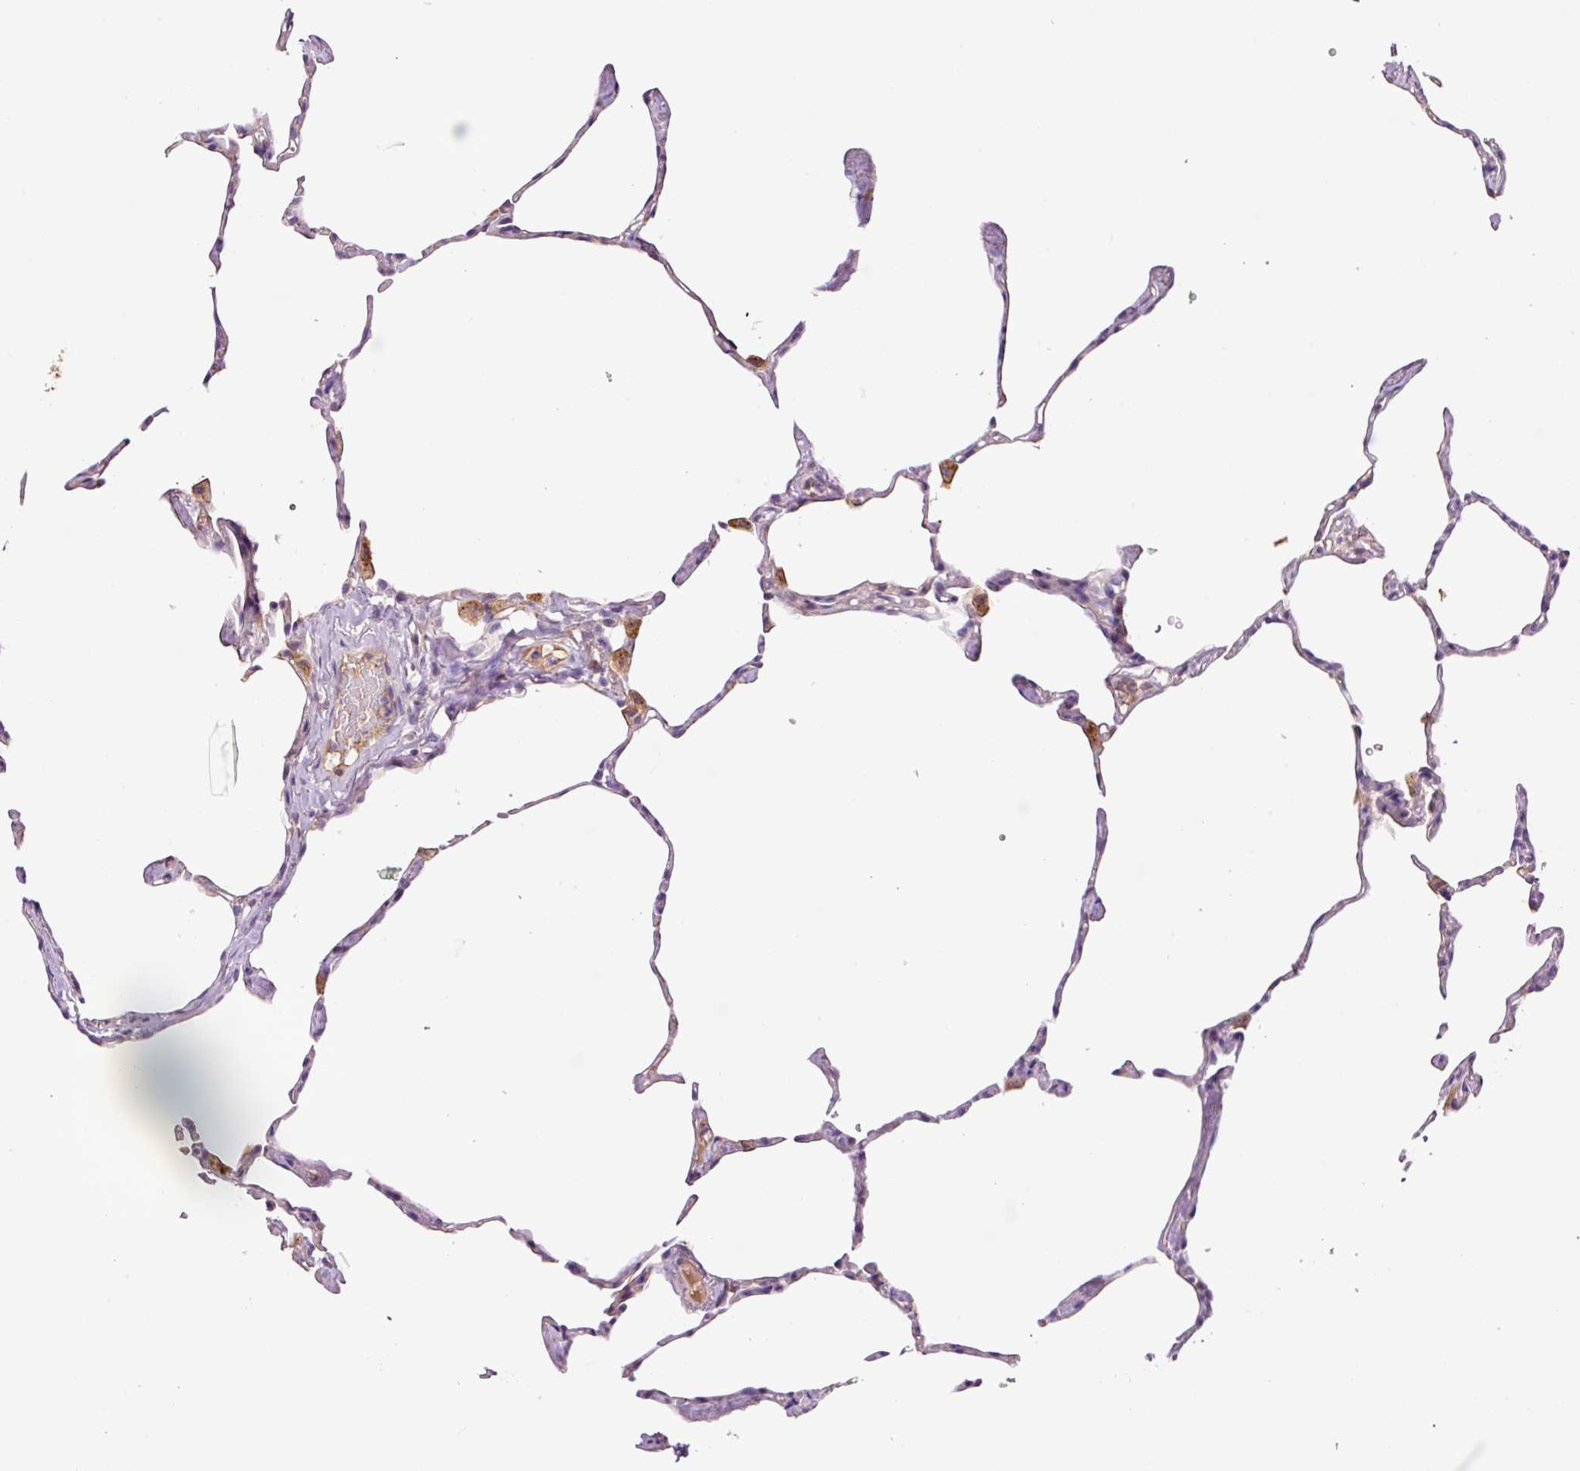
{"staining": {"intensity": "weak", "quantity": "<25%", "location": "cytoplasmic/membranous"}, "tissue": "lung", "cell_type": "Alveolar cells", "image_type": "normal", "snomed": [{"axis": "morphology", "description": "Normal tissue, NOS"}, {"axis": "topography", "description": "Lung"}], "caption": "Immunohistochemistry micrograph of normal lung: lung stained with DAB (3,3'-diaminobenzidine) reveals no significant protein expression in alveolar cells. Brightfield microscopy of IHC stained with DAB (brown) and hematoxylin (blue), captured at high magnification.", "gene": "TMEM235", "patient": {"sex": "male", "age": 65}}